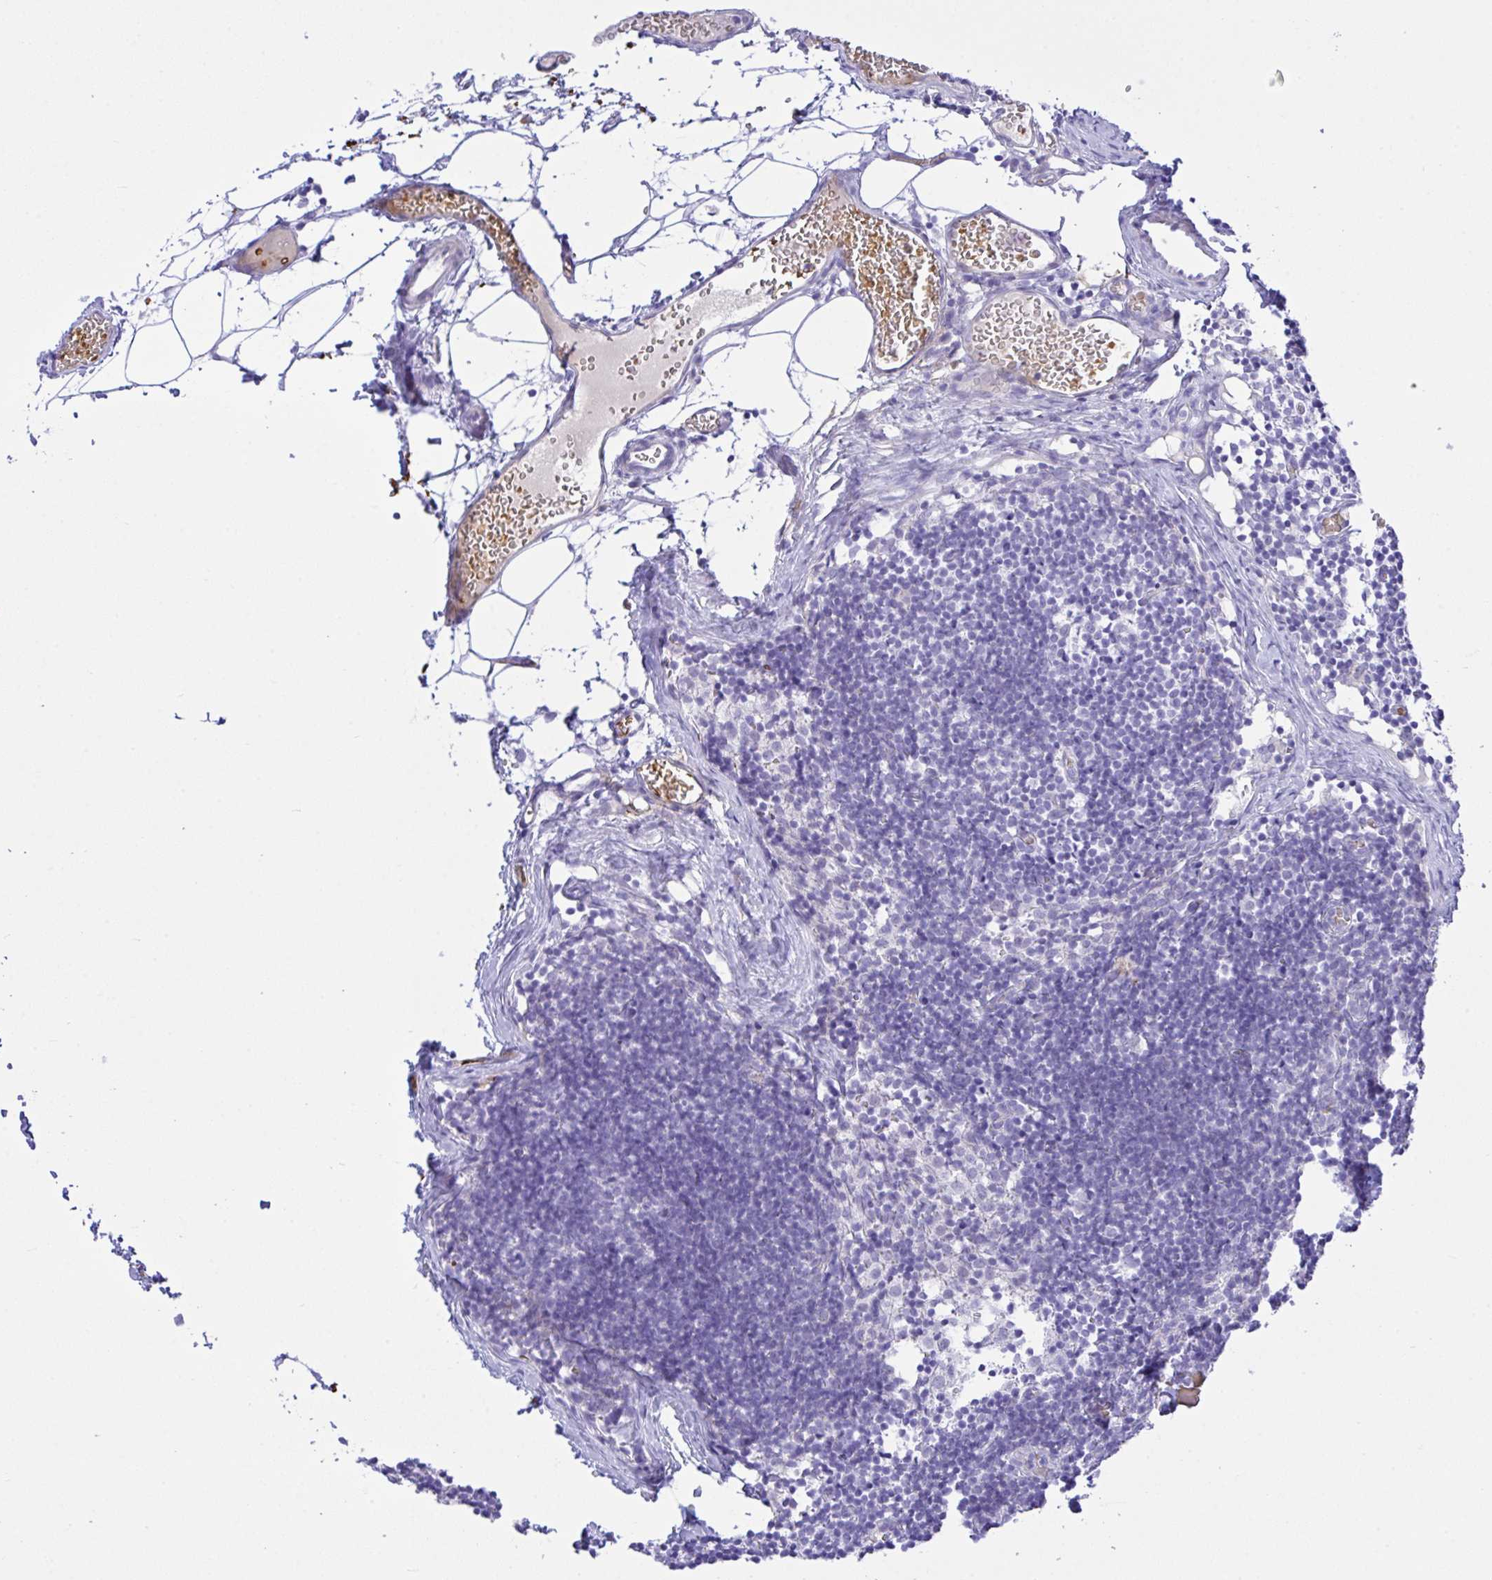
{"staining": {"intensity": "negative", "quantity": "none", "location": "none"}, "tissue": "lymph node", "cell_type": "Germinal center cells", "image_type": "normal", "snomed": [{"axis": "morphology", "description": "Normal tissue, NOS"}, {"axis": "topography", "description": "Lymph node"}], "caption": "The histopathology image demonstrates no significant positivity in germinal center cells of lymph node. Nuclei are stained in blue.", "gene": "ZNF221", "patient": {"sex": "female", "age": 31}}